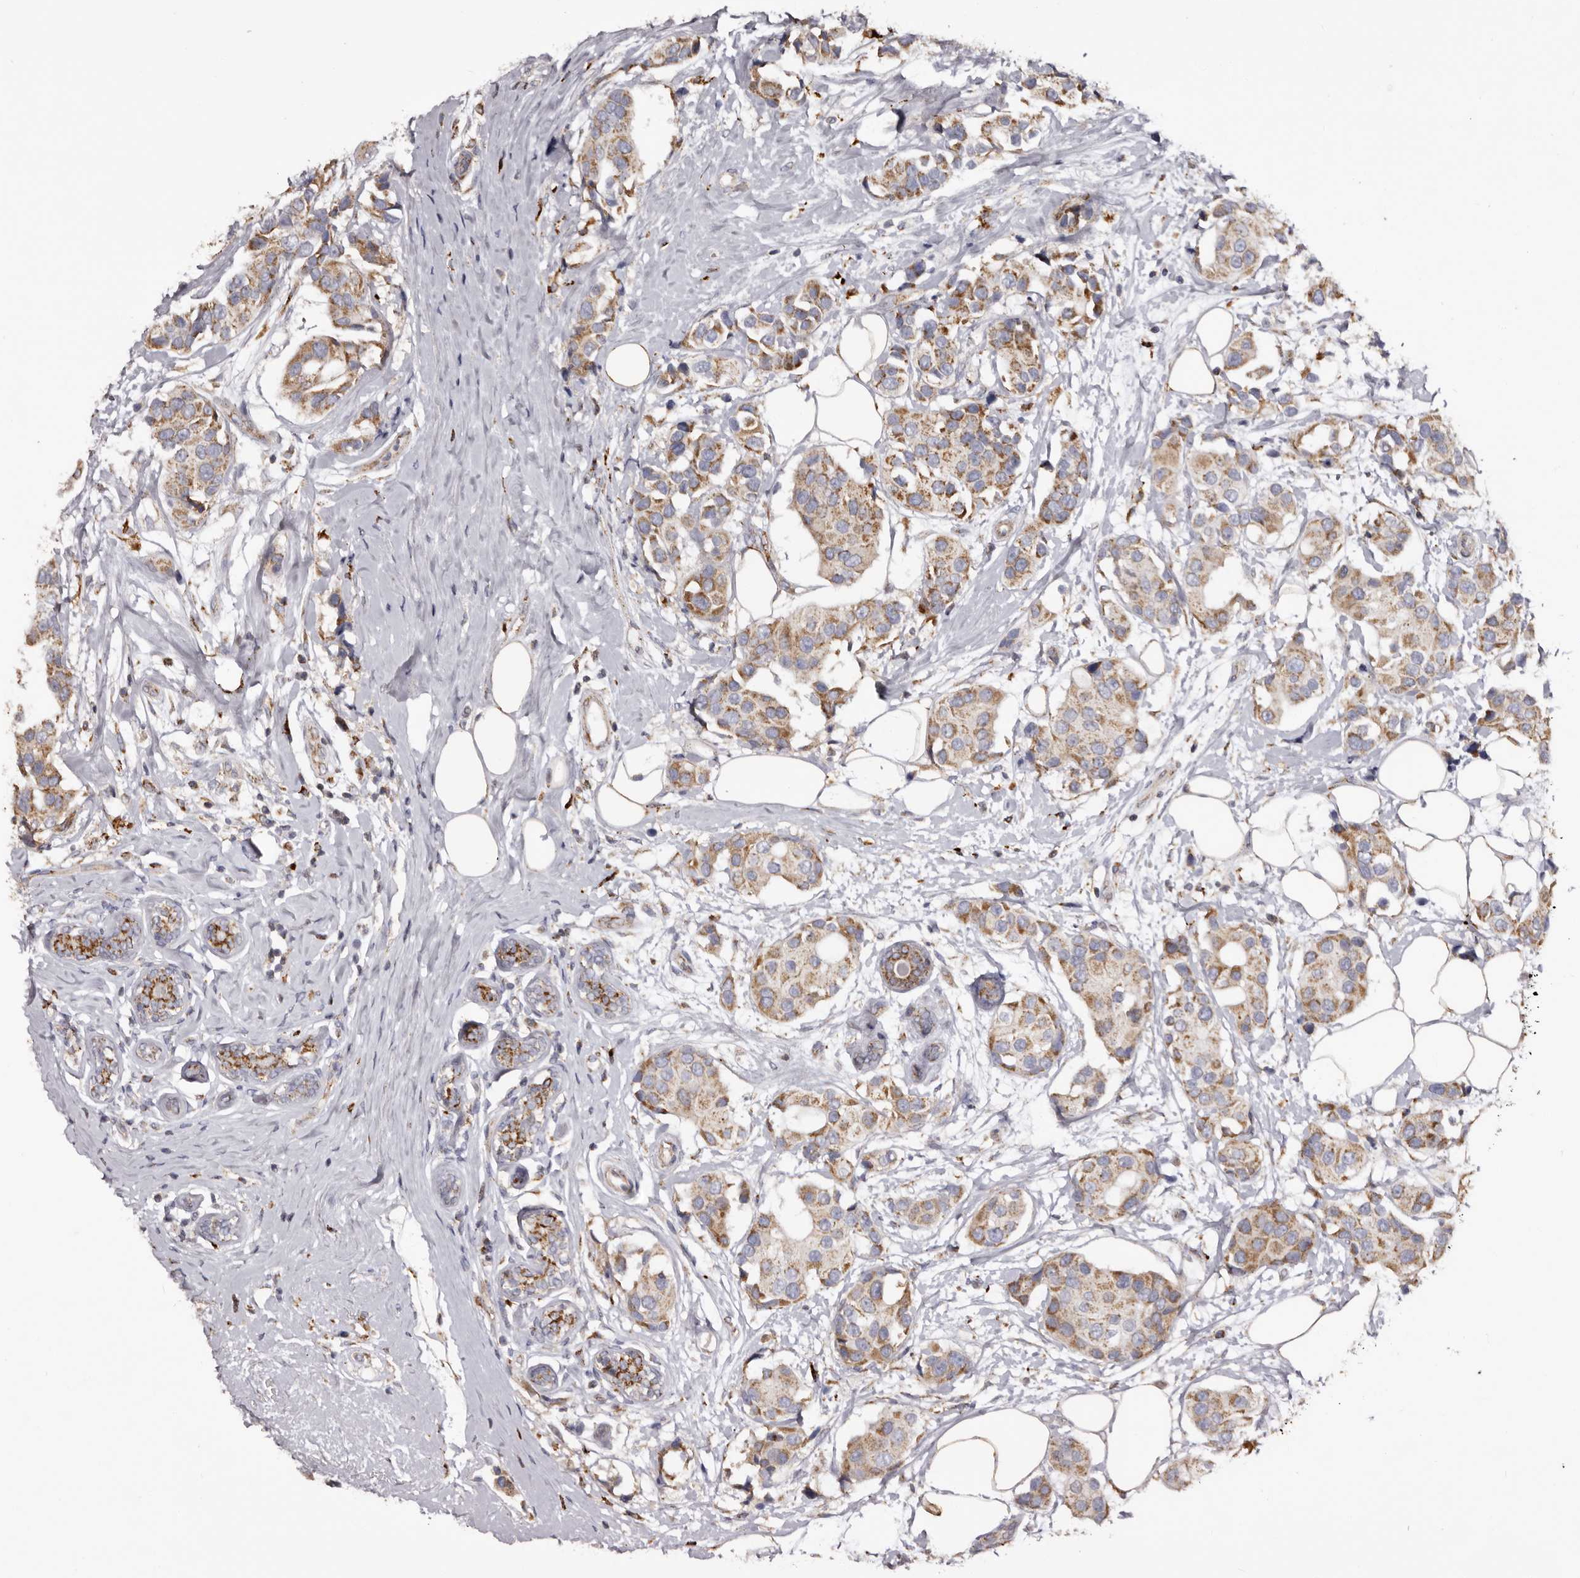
{"staining": {"intensity": "moderate", "quantity": ">75%", "location": "cytoplasmic/membranous"}, "tissue": "breast cancer", "cell_type": "Tumor cells", "image_type": "cancer", "snomed": [{"axis": "morphology", "description": "Normal tissue, NOS"}, {"axis": "morphology", "description": "Duct carcinoma"}, {"axis": "topography", "description": "Breast"}], "caption": "IHC (DAB (3,3'-diaminobenzidine)) staining of human breast infiltrating ductal carcinoma shows moderate cytoplasmic/membranous protein positivity in about >75% of tumor cells.", "gene": "MECR", "patient": {"sex": "female", "age": 39}}